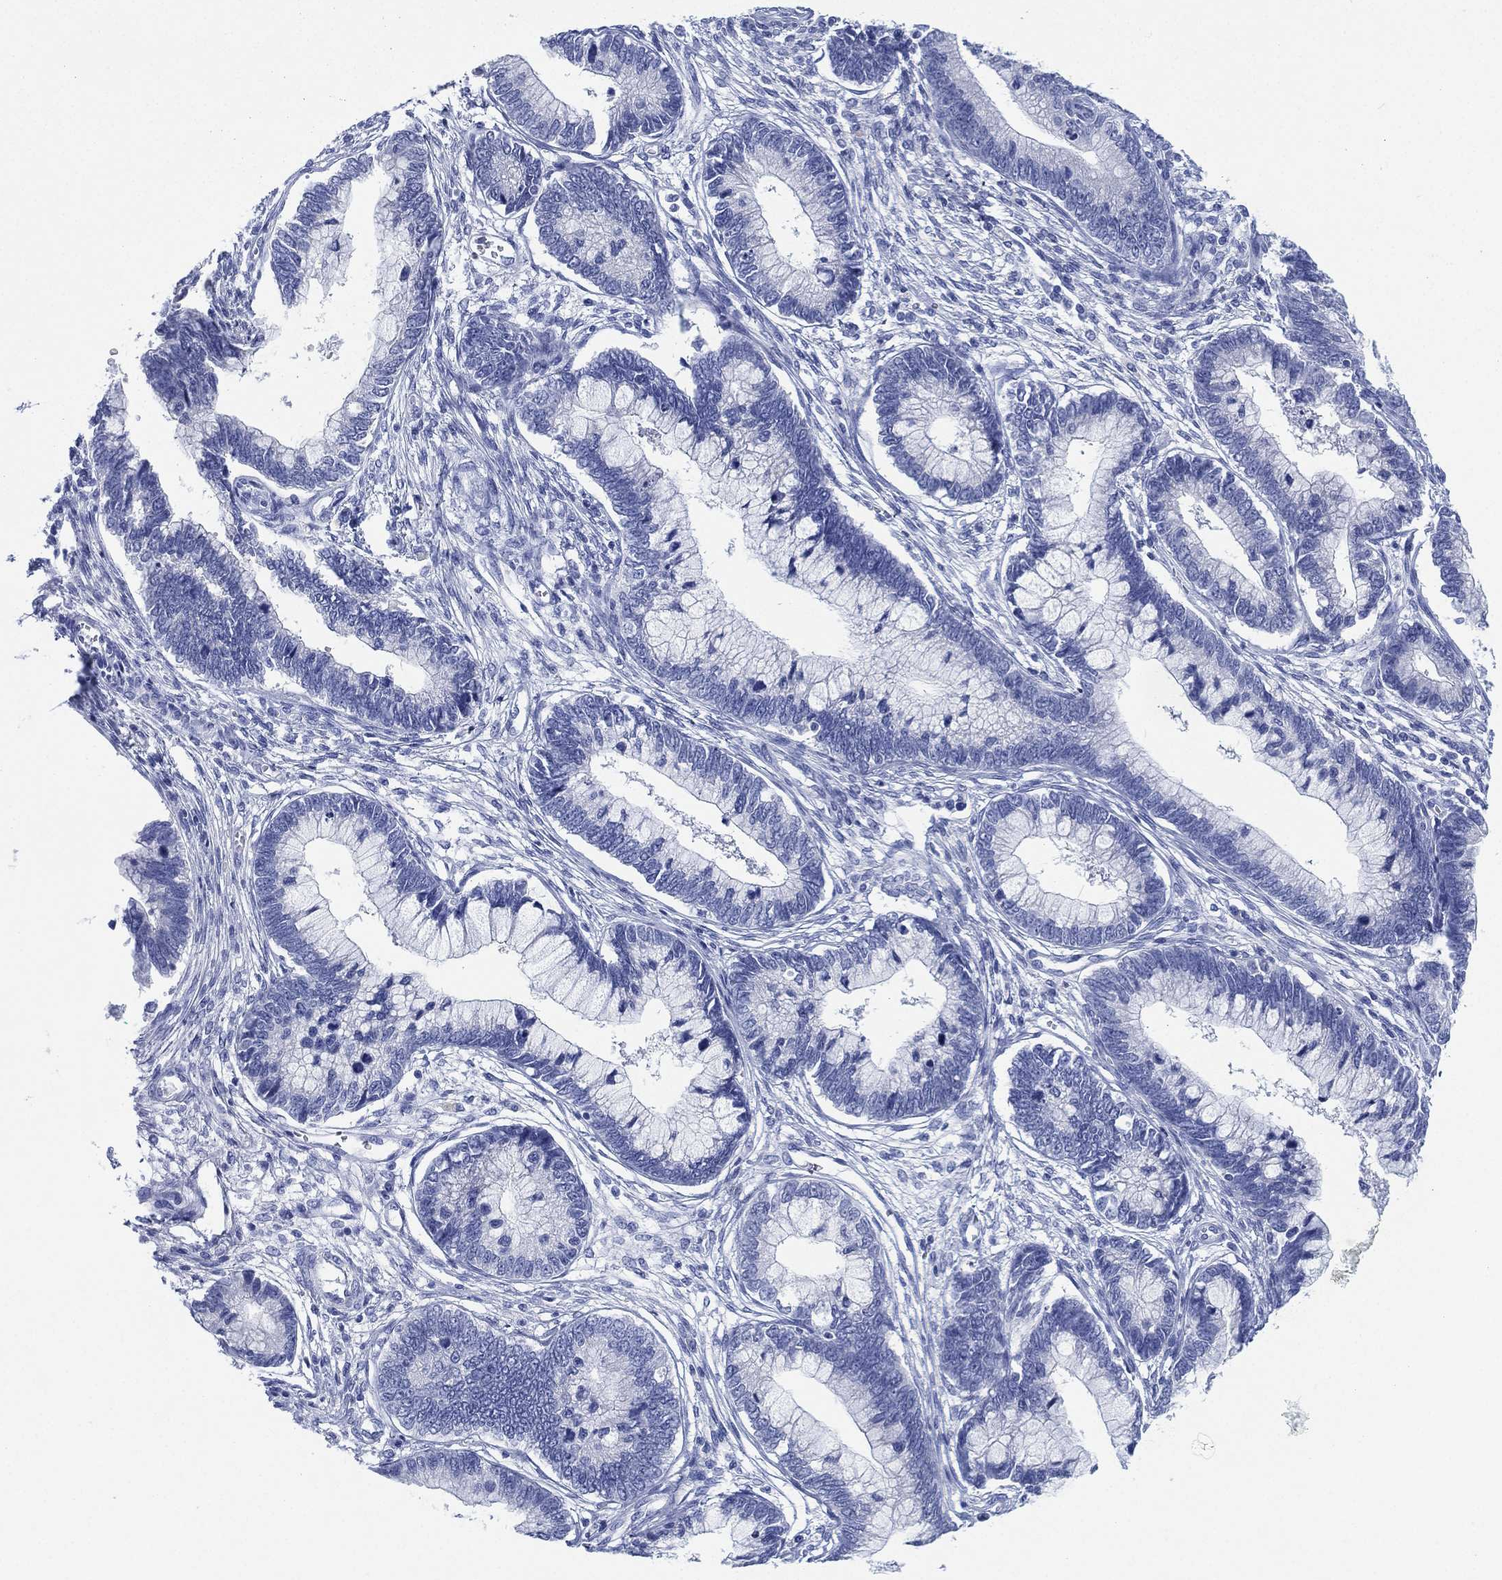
{"staining": {"intensity": "negative", "quantity": "none", "location": "none"}, "tissue": "cervical cancer", "cell_type": "Tumor cells", "image_type": "cancer", "snomed": [{"axis": "morphology", "description": "Adenocarcinoma, NOS"}, {"axis": "topography", "description": "Cervix"}], "caption": "Immunohistochemistry (IHC) of human adenocarcinoma (cervical) shows no expression in tumor cells.", "gene": "SLC9C2", "patient": {"sex": "female", "age": 44}}